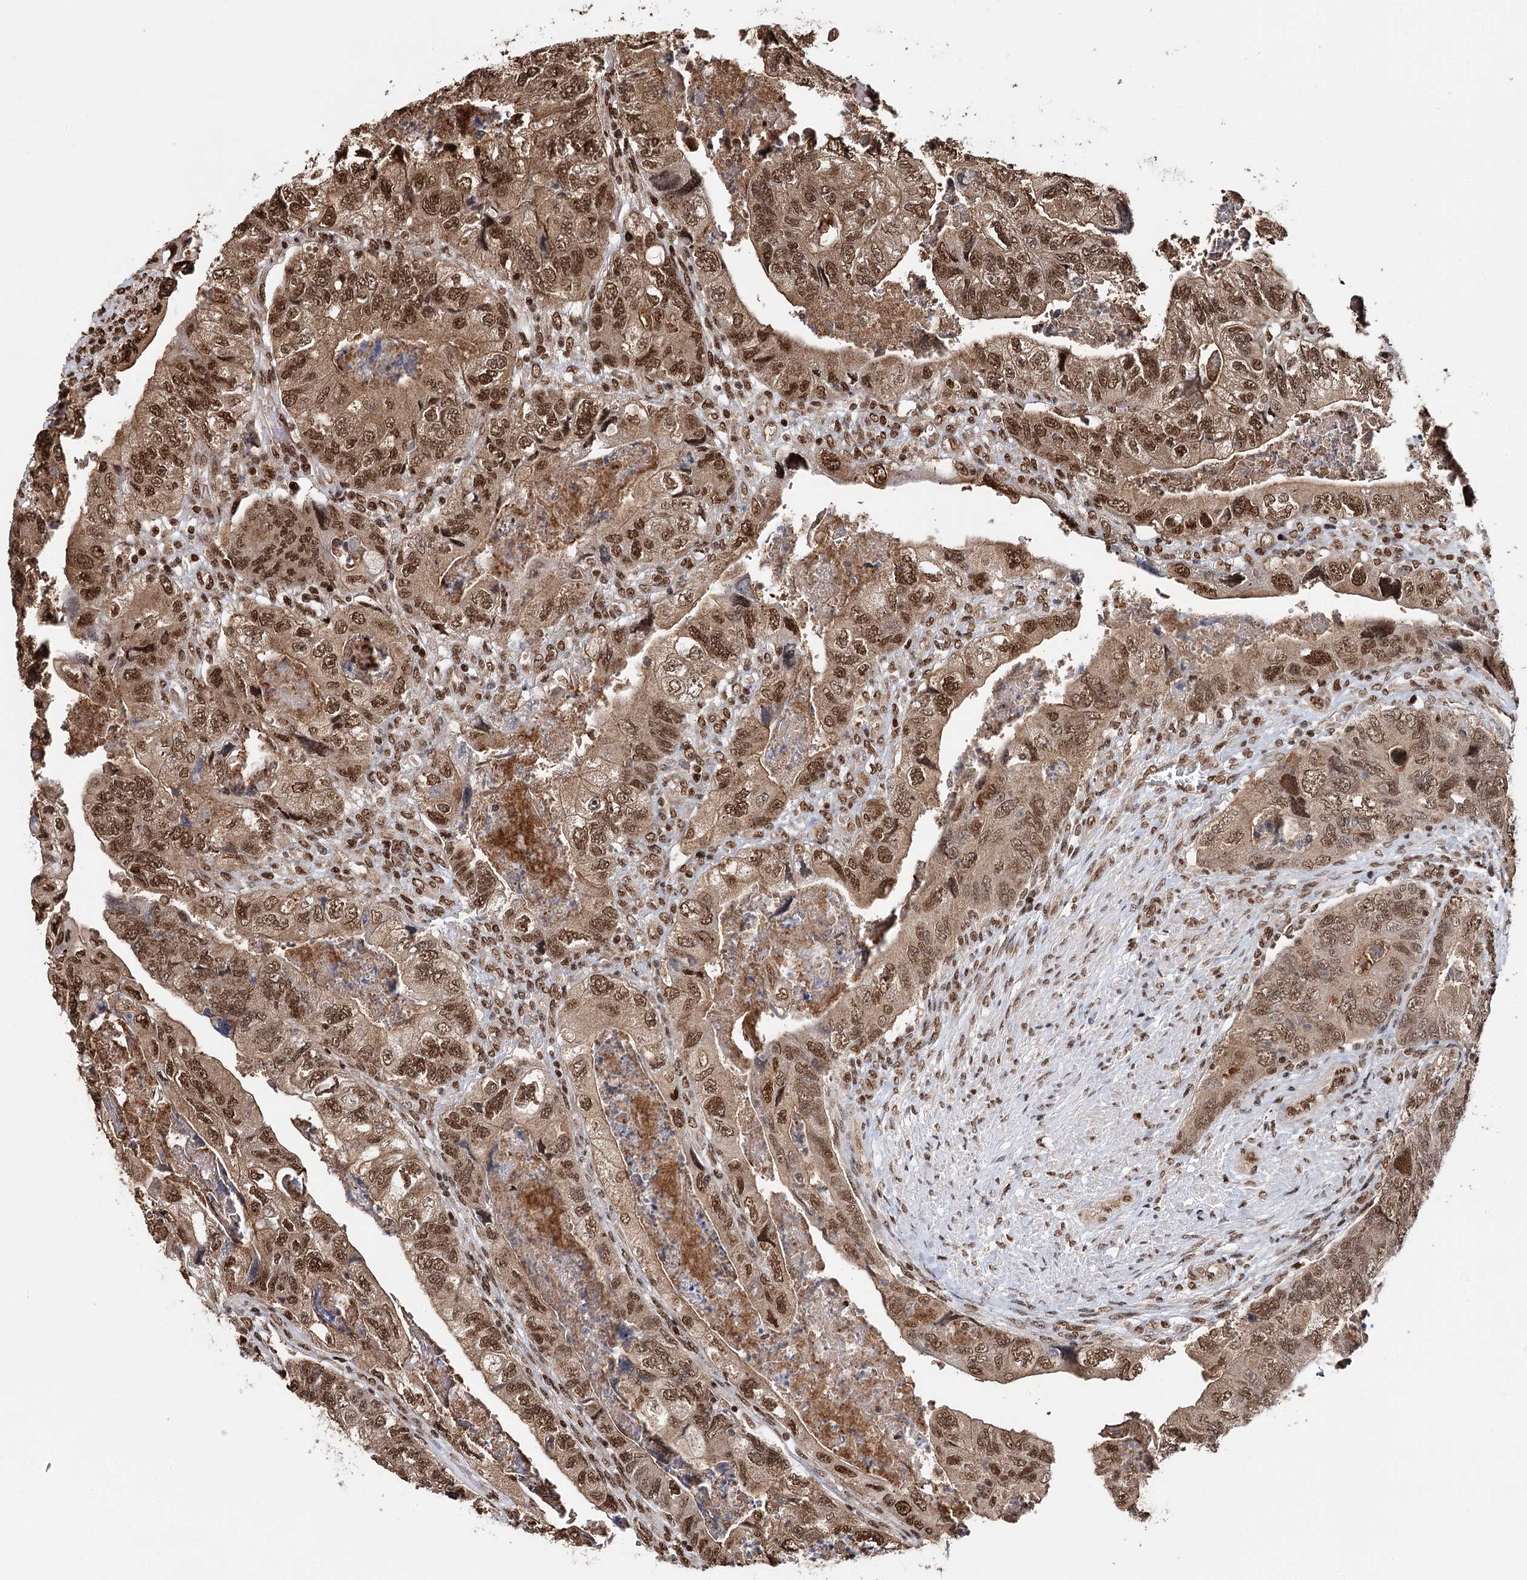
{"staining": {"intensity": "moderate", "quantity": ">75%", "location": "cytoplasmic/membranous,nuclear"}, "tissue": "colorectal cancer", "cell_type": "Tumor cells", "image_type": "cancer", "snomed": [{"axis": "morphology", "description": "Adenocarcinoma, NOS"}, {"axis": "topography", "description": "Rectum"}], "caption": "A medium amount of moderate cytoplasmic/membranous and nuclear positivity is present in approximately >75% of tumor cells in colorectal cancer (adenocarcinoma) tissue.", "gene": "RPS27A", "patient": {"sex": "male", "age": 63}}